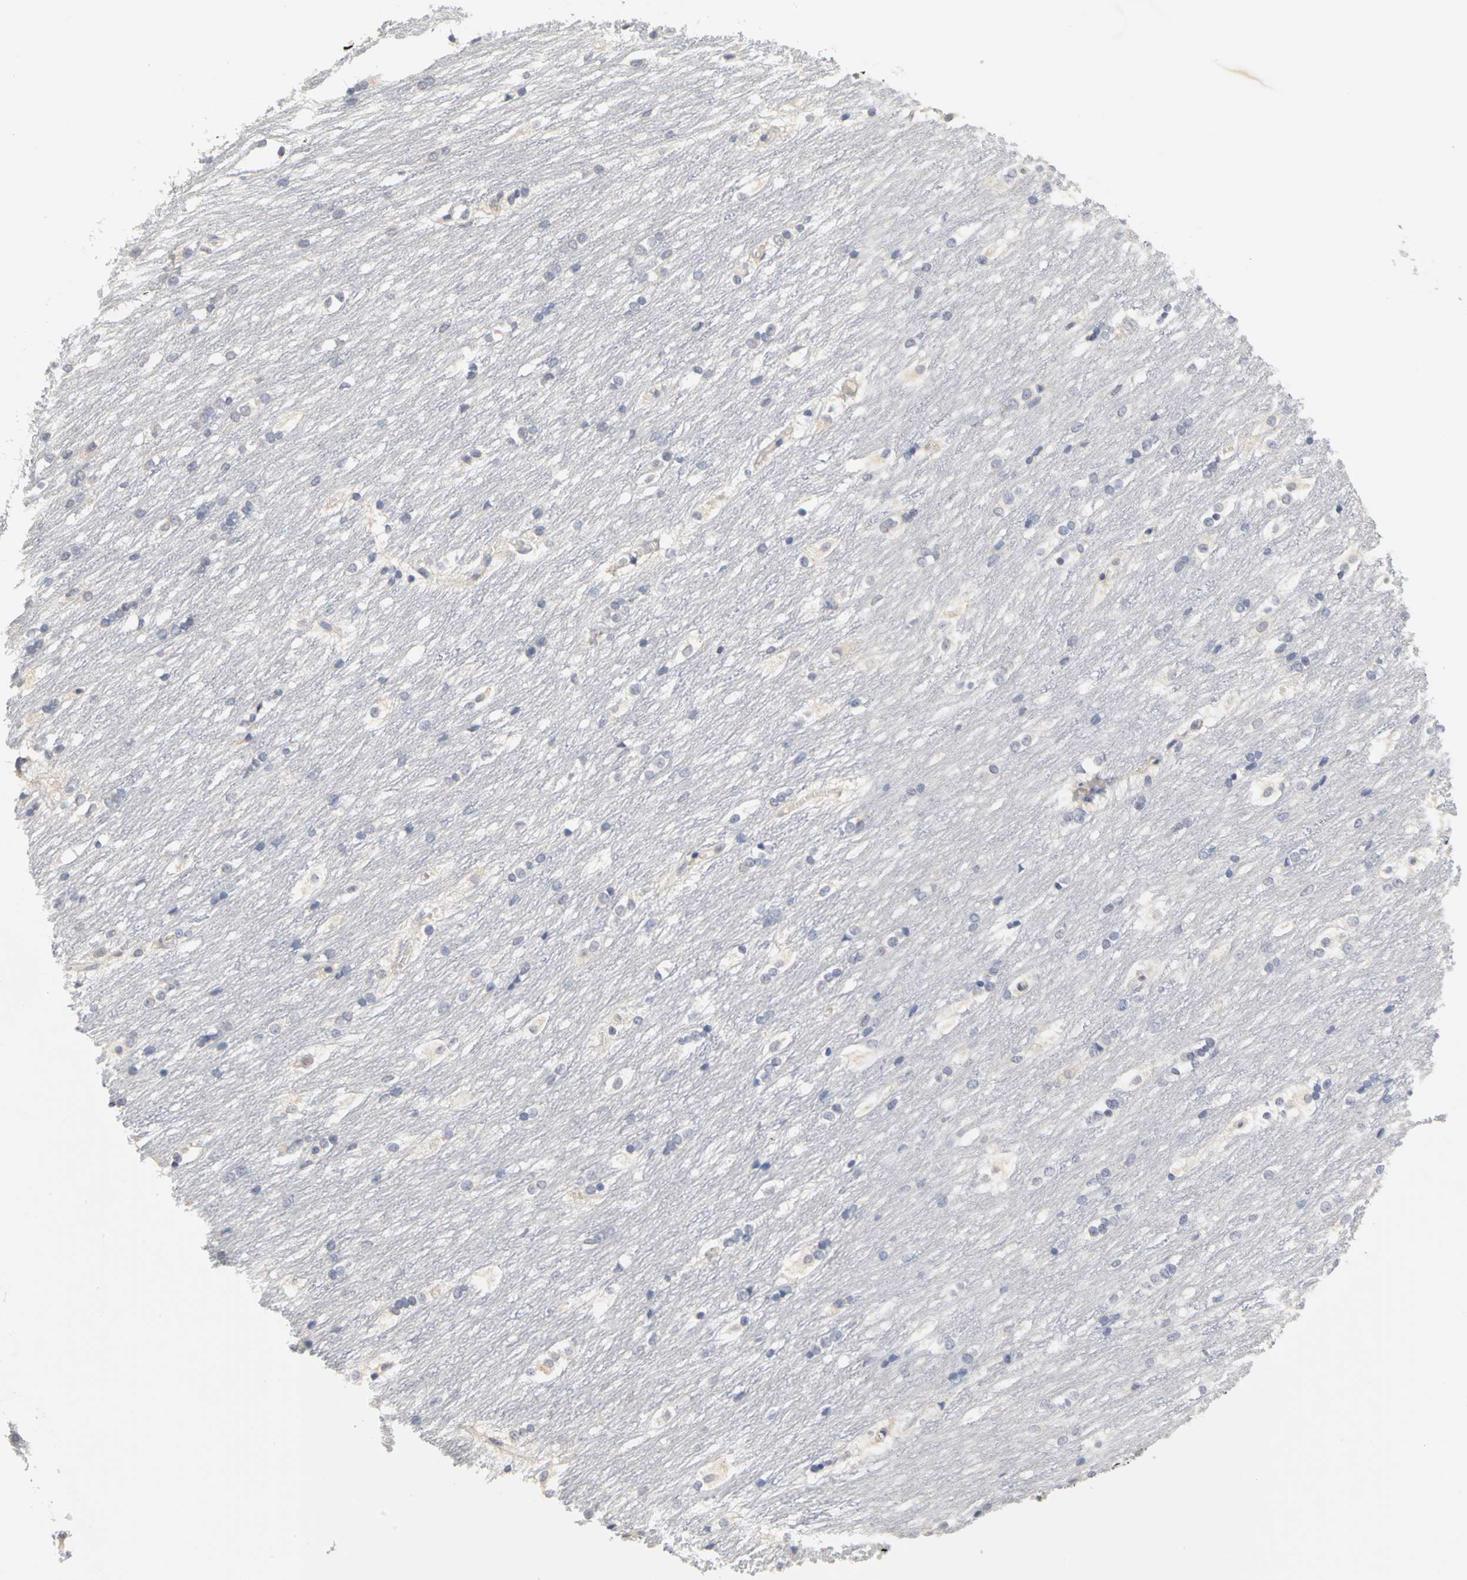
{"staining": {"intensity": "negative", "quantity": "none", "location": "none"}, "tissue": "caudate", "cell_type": "Glial cells", "image_type": "normal", "snomed": [{"axis": "morphology", "description": "Normal tissue, NOS"}, {"axis": "topography", "description": "Lateral ventricle wall"}], "caption": "This is a micrograph of IHC staining of unremarkable caudate, which shows no staining in glial cells.", "gene": "PGR", "patient": {"sex": "female", "age": 19}}